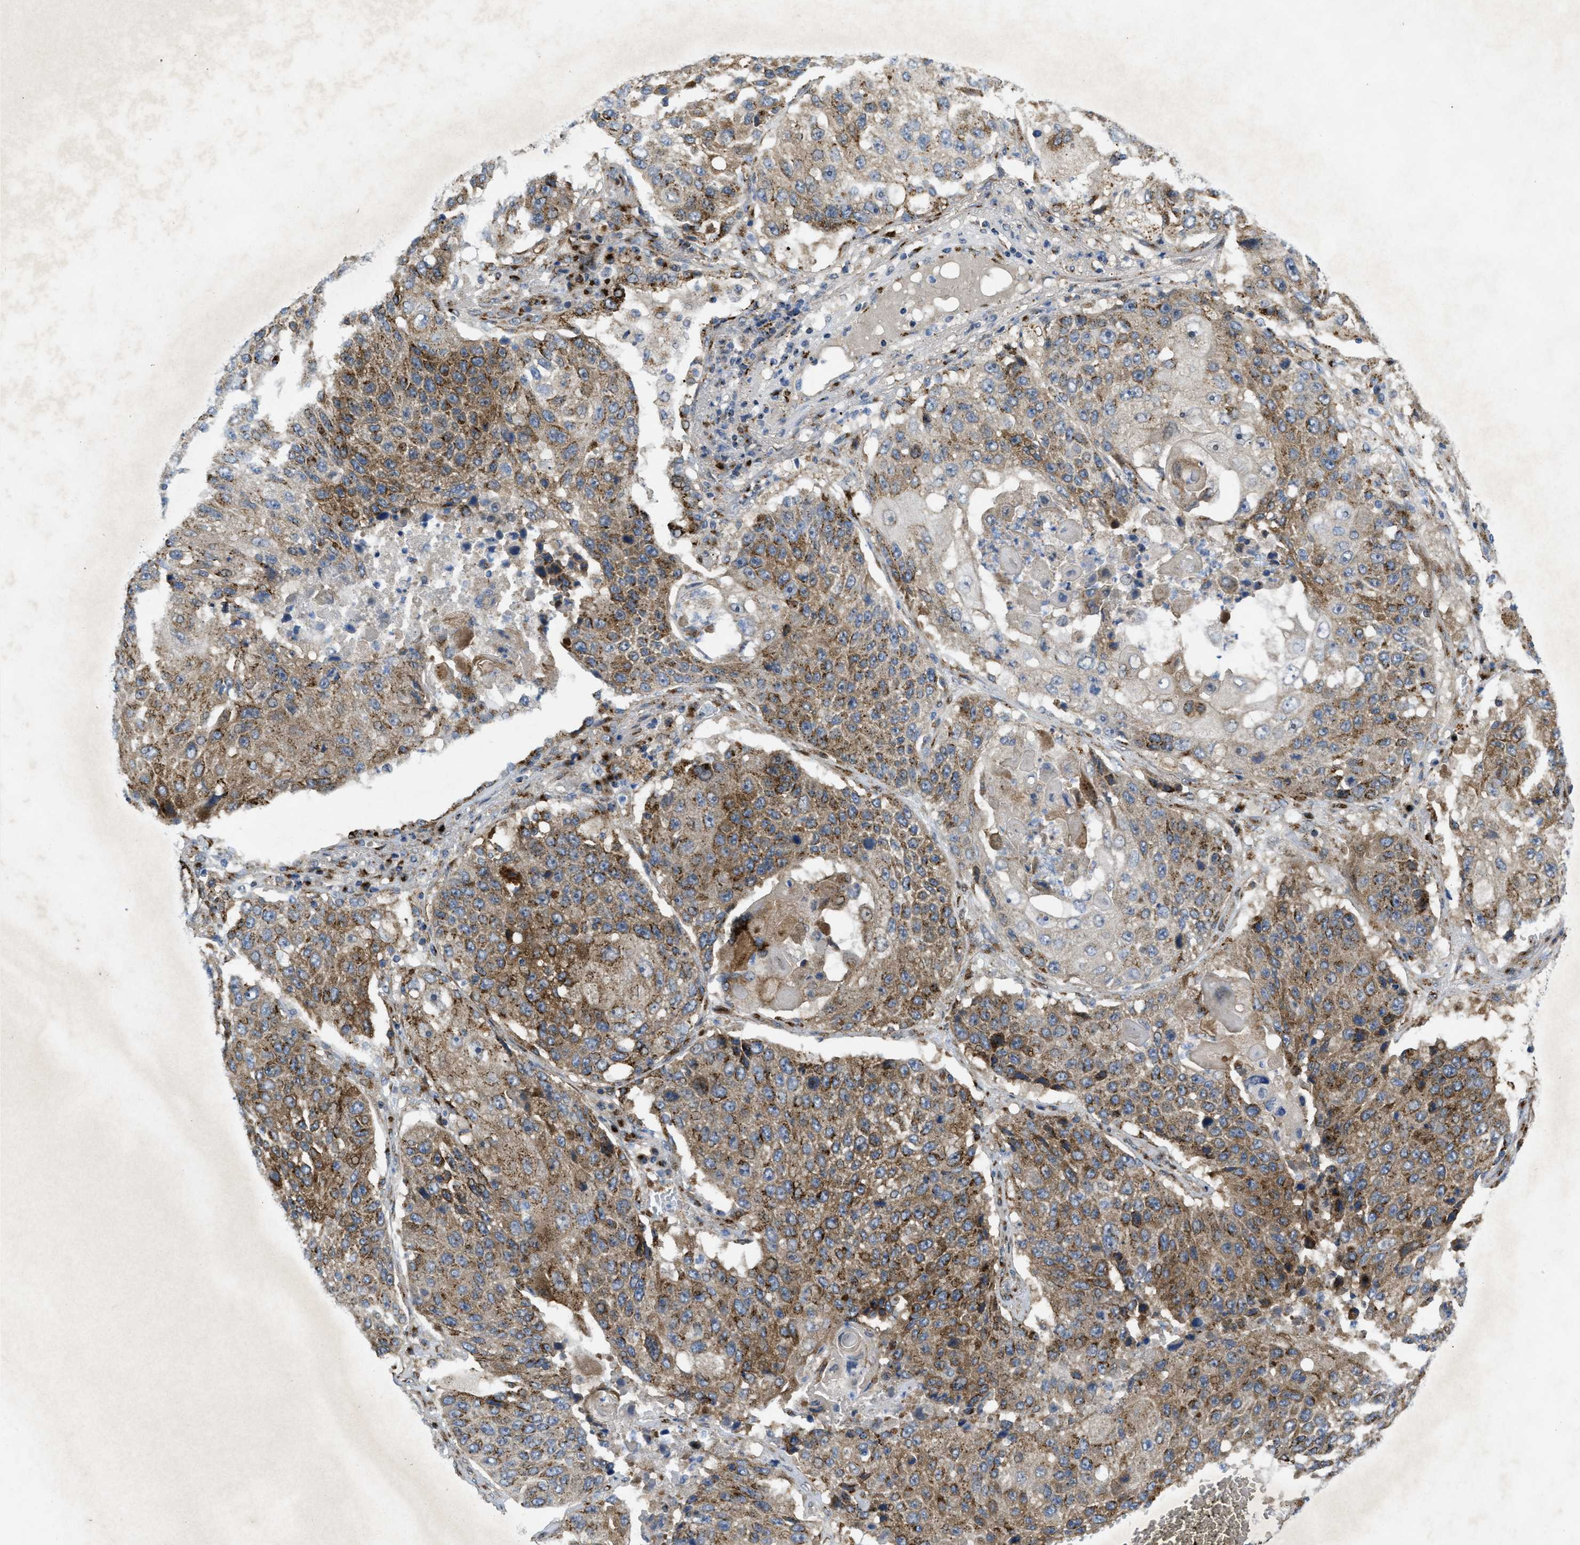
{"staining": {"intensity": "moderate", "quantity": ">75%", "location": "cytoplasmic/membranous"}, "tissue": "lung cancer", "cell_type": "Tumor cells", "image_type": "cancer", "snomed": [{"axis": "morphology", "description": "Squamous cell carcinoma, NOS"}, {"axis": "topography", "description": "Lung"}], "caption": "A medium amount of moderate cytoplasmic/membranous expression is seen in about >75% of tumor cells in squamous cell carcinoma (lung) tissue. The staining is performed using DAB brown chromogen to label protein expression. The nuclei are counter-stained blue using hematoxylin.", "gene": "ZNF70", "patient": {"sex": "male", "age": 61}}